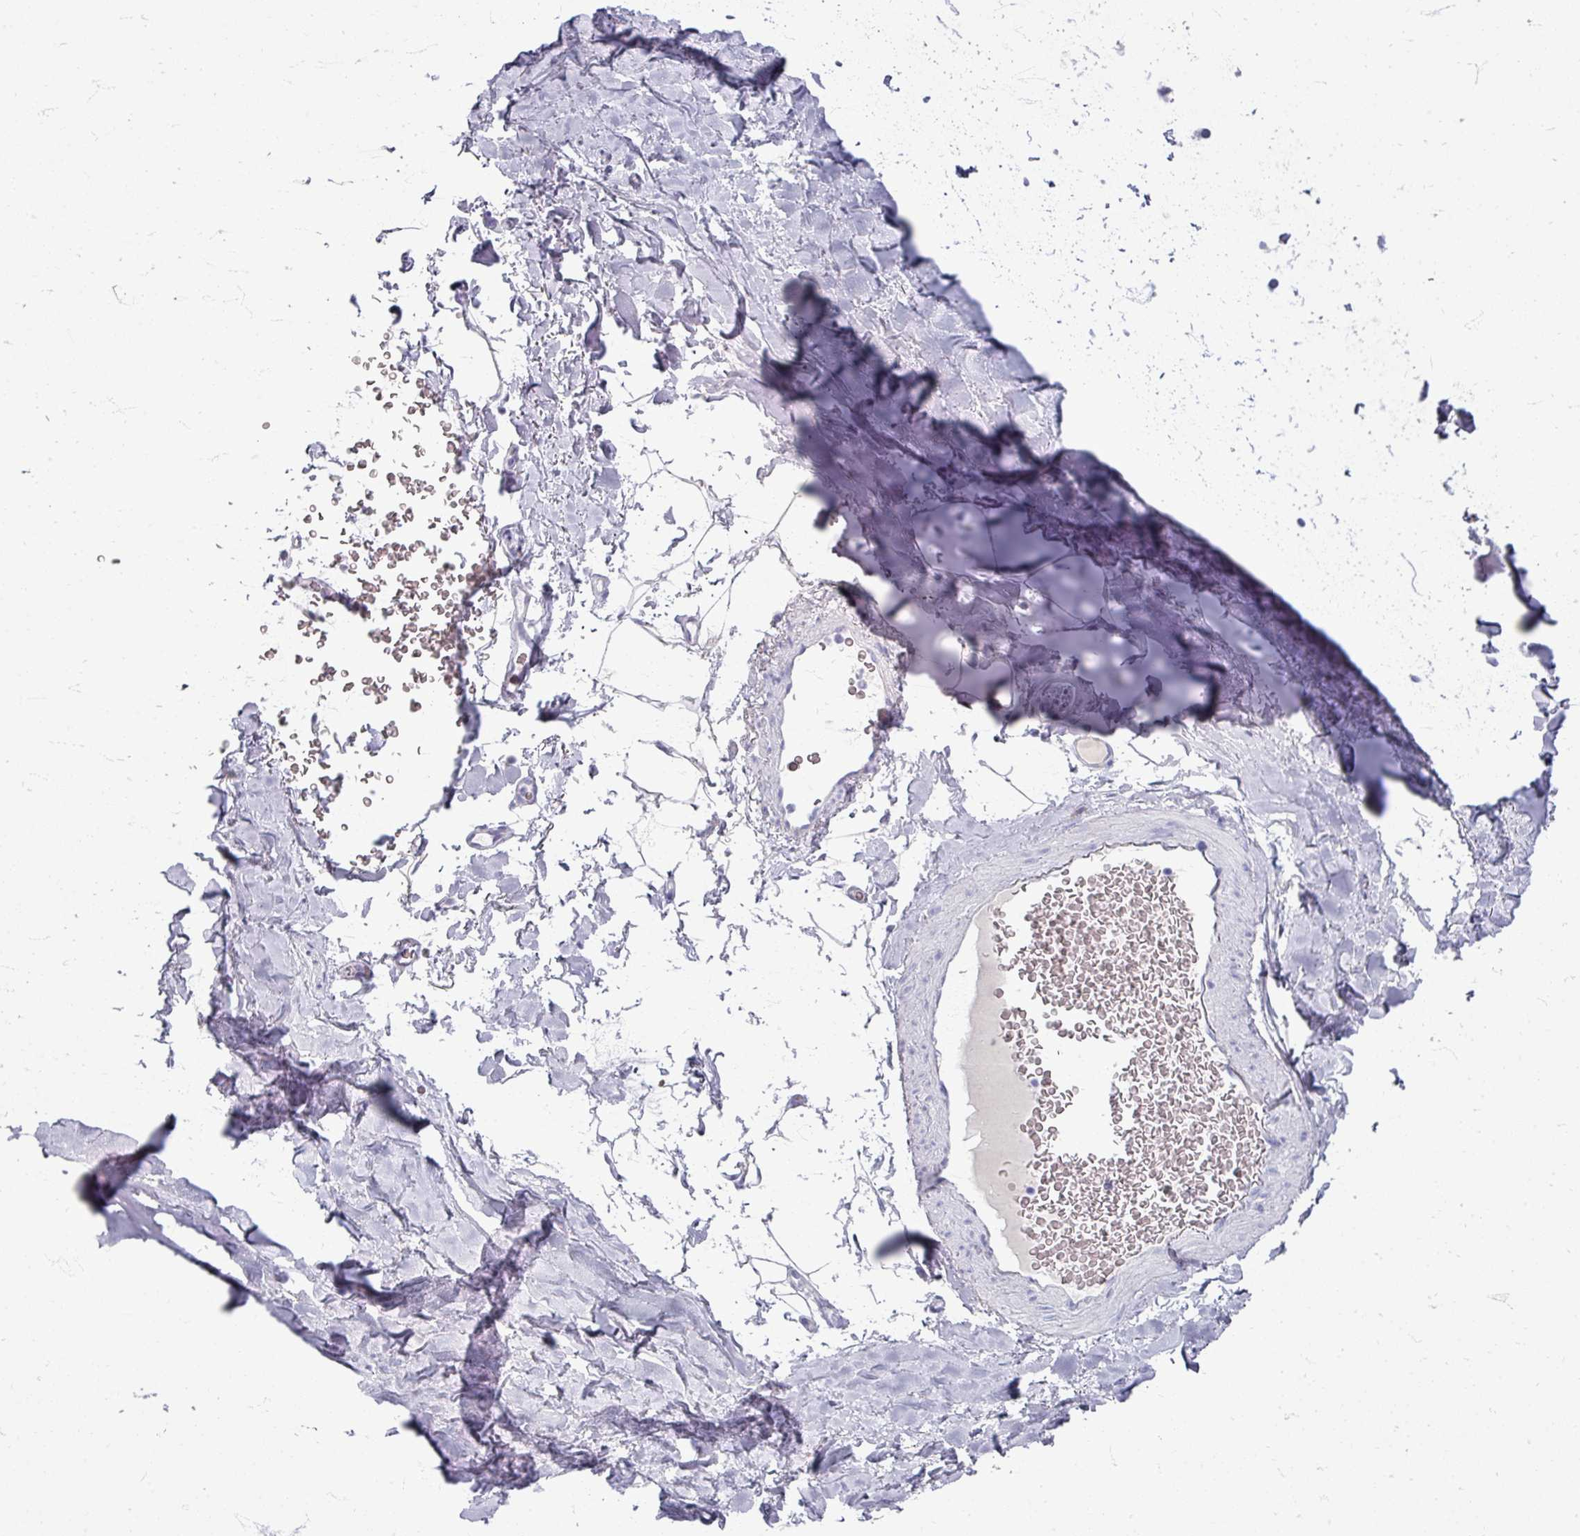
{"staining": {"intensity": "negative", "quantity": "none", "location": "none"}, "tissue": "adipose tissue", "cell_type": "Adipocytes", "image_type": "normal", "snomed": [{"axis": "morphology", "description": "Normal tissue, NOS"}, {"axis": "topography", "description": "Cartilage tissue"}, {"axis": "topography", "description": "Bronchus"}], "caption": "Protein analysis of unremarkable adipose tissue reveals no significant expression in adipocytes.", "gene": "ZNF878", "patient": {"sex": "female", "age": 72}}